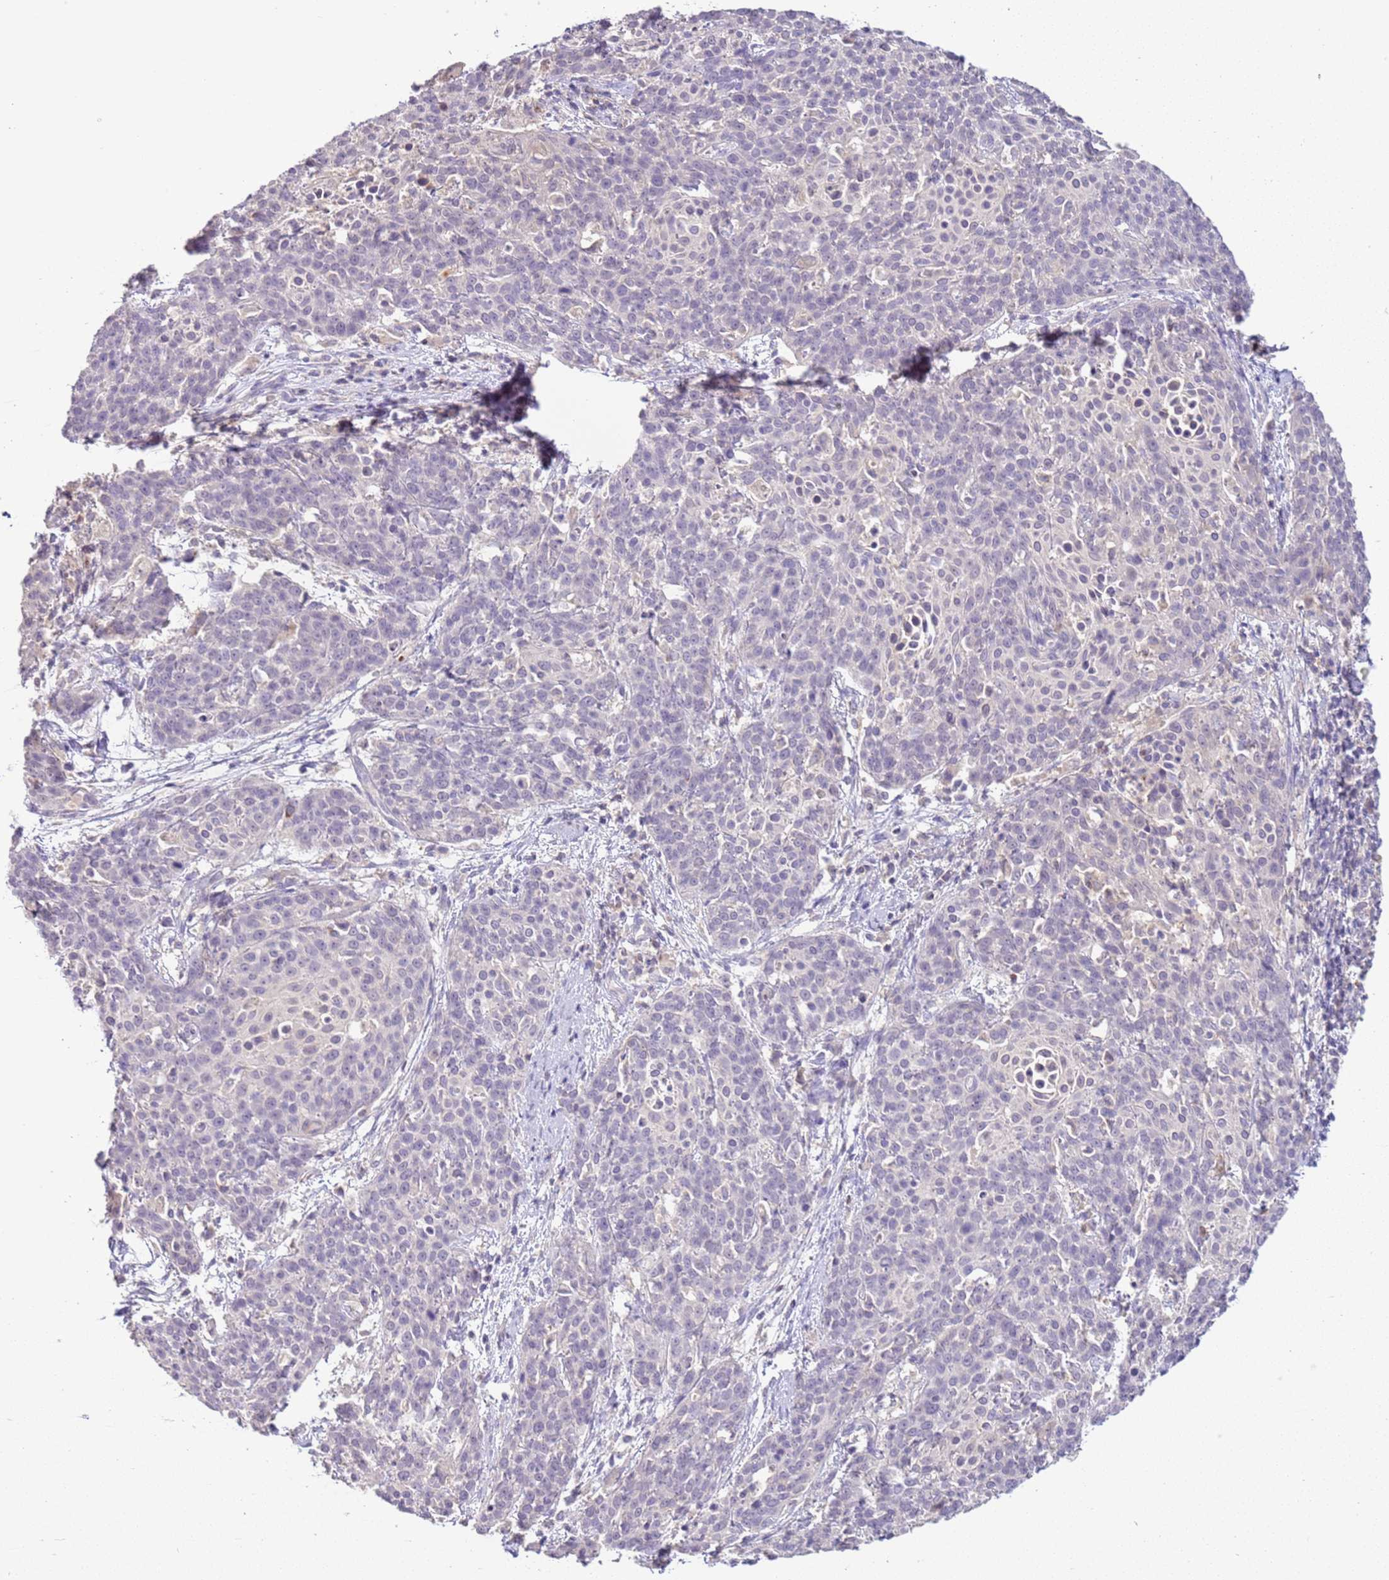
{"staining": {"intensity": "negative", "quantity": "none", "location": "none"}, "tissue": "cervical cancer", "cell_type": "Tumor cells", "image_type": "cancer", "snomed": [{"axis": "morphology", "description": "Squamous cell carcinoma, NOS"}, {"axis": "topography", "description": "Cervix"}], "caption": "Squamous cell carcinoma (cervical) was stained to show a protein in brown. There is no significant positivity in tumor cells.", "gene": "IL2RG", "patient": {"sex": "female", "age": 38}}